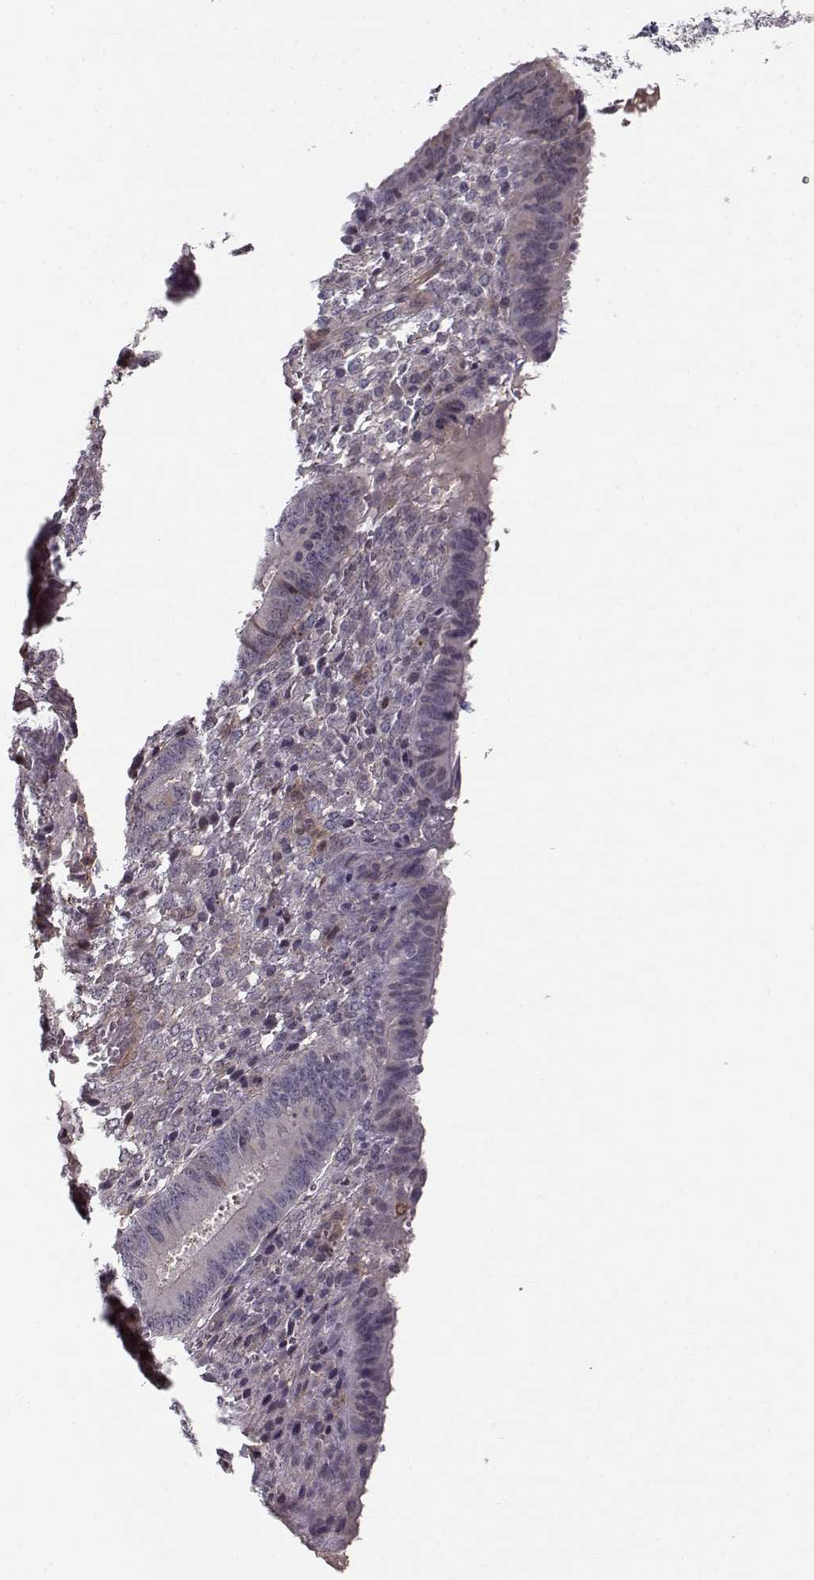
{"staining": {"intensity": "weak", "quantity": "<25%", "location": "cytoplasmic/membranous"}, "tissue": "endometrium", "cell_type": "Cells in endometrial stroma", "image_type": "normal", "snomed": [{"axis": "morphology", "description": "Normal tissue, NOS"}, {"axis": "topography", "description": "Endometrium"}], "caption": "Benign endometrium was stained to show a protein in brown. There is no significant expression in cells in endometrial stroma. (DAB (3,3'-diaminobenzidine) immunohistochemistry visualized using brightfield microscopy, high magnification).", "gene": "RGS9BP", "patient": {"sex": "female", "age": 42}}